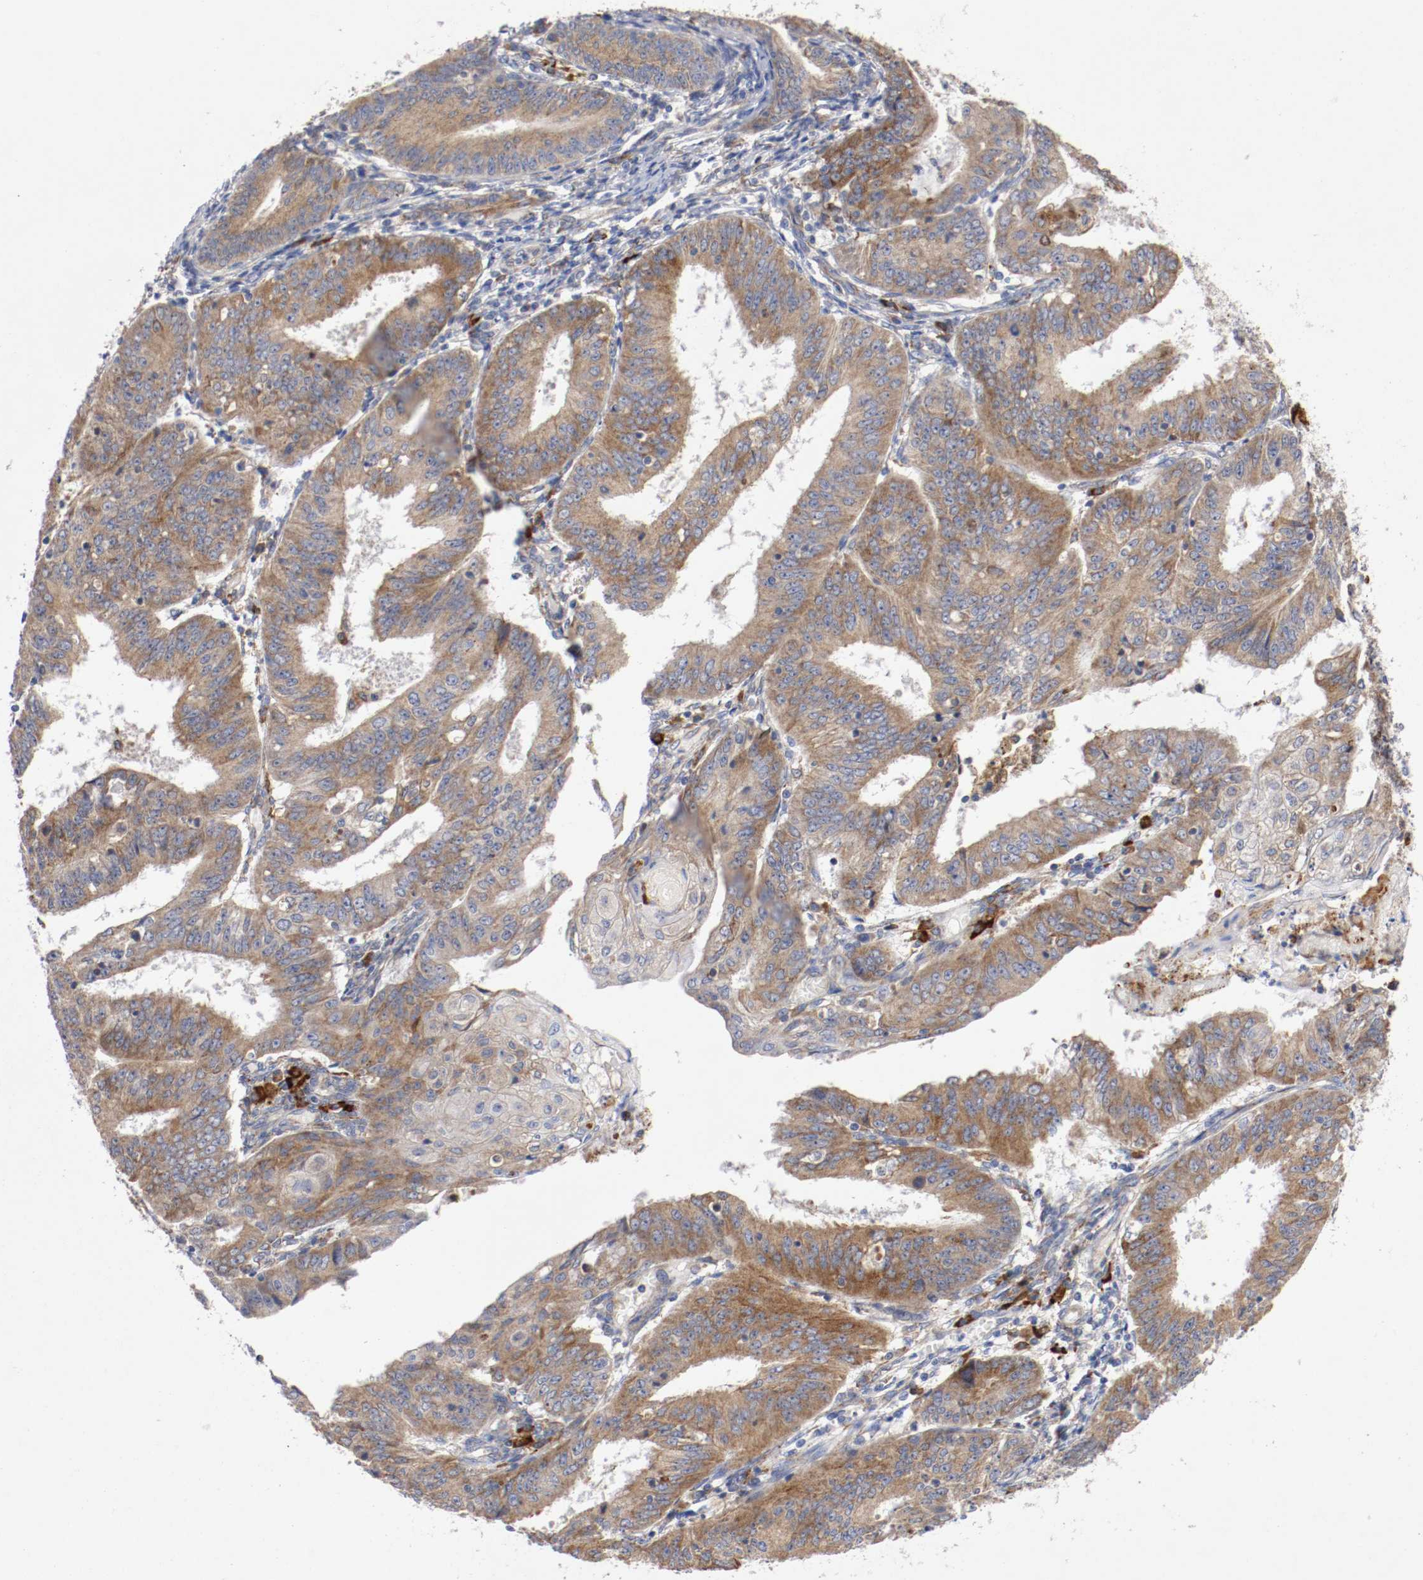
{"staining": {"intensity": "moderate", "quantity": "25%-75%", "location": "cytoplasmic/membranous"}, "tissue": "endometrial cancer", "cell_type": "Tumor cells", "image_type": "cancer", "snomed": [{"axis": "morphology", "description": "Adenocarcinoma, NOS"}, {"axis": "topography", "description": "Endometrium"}], "caption": "Moderate cytoplasmic/membranous positivity is appreciated in approximately 25%-75% of tumor cells in endometrial cancer (adenocarcinoma).", "gene": "TRAF2", "patient": {"sex": "female", "age": 42}}